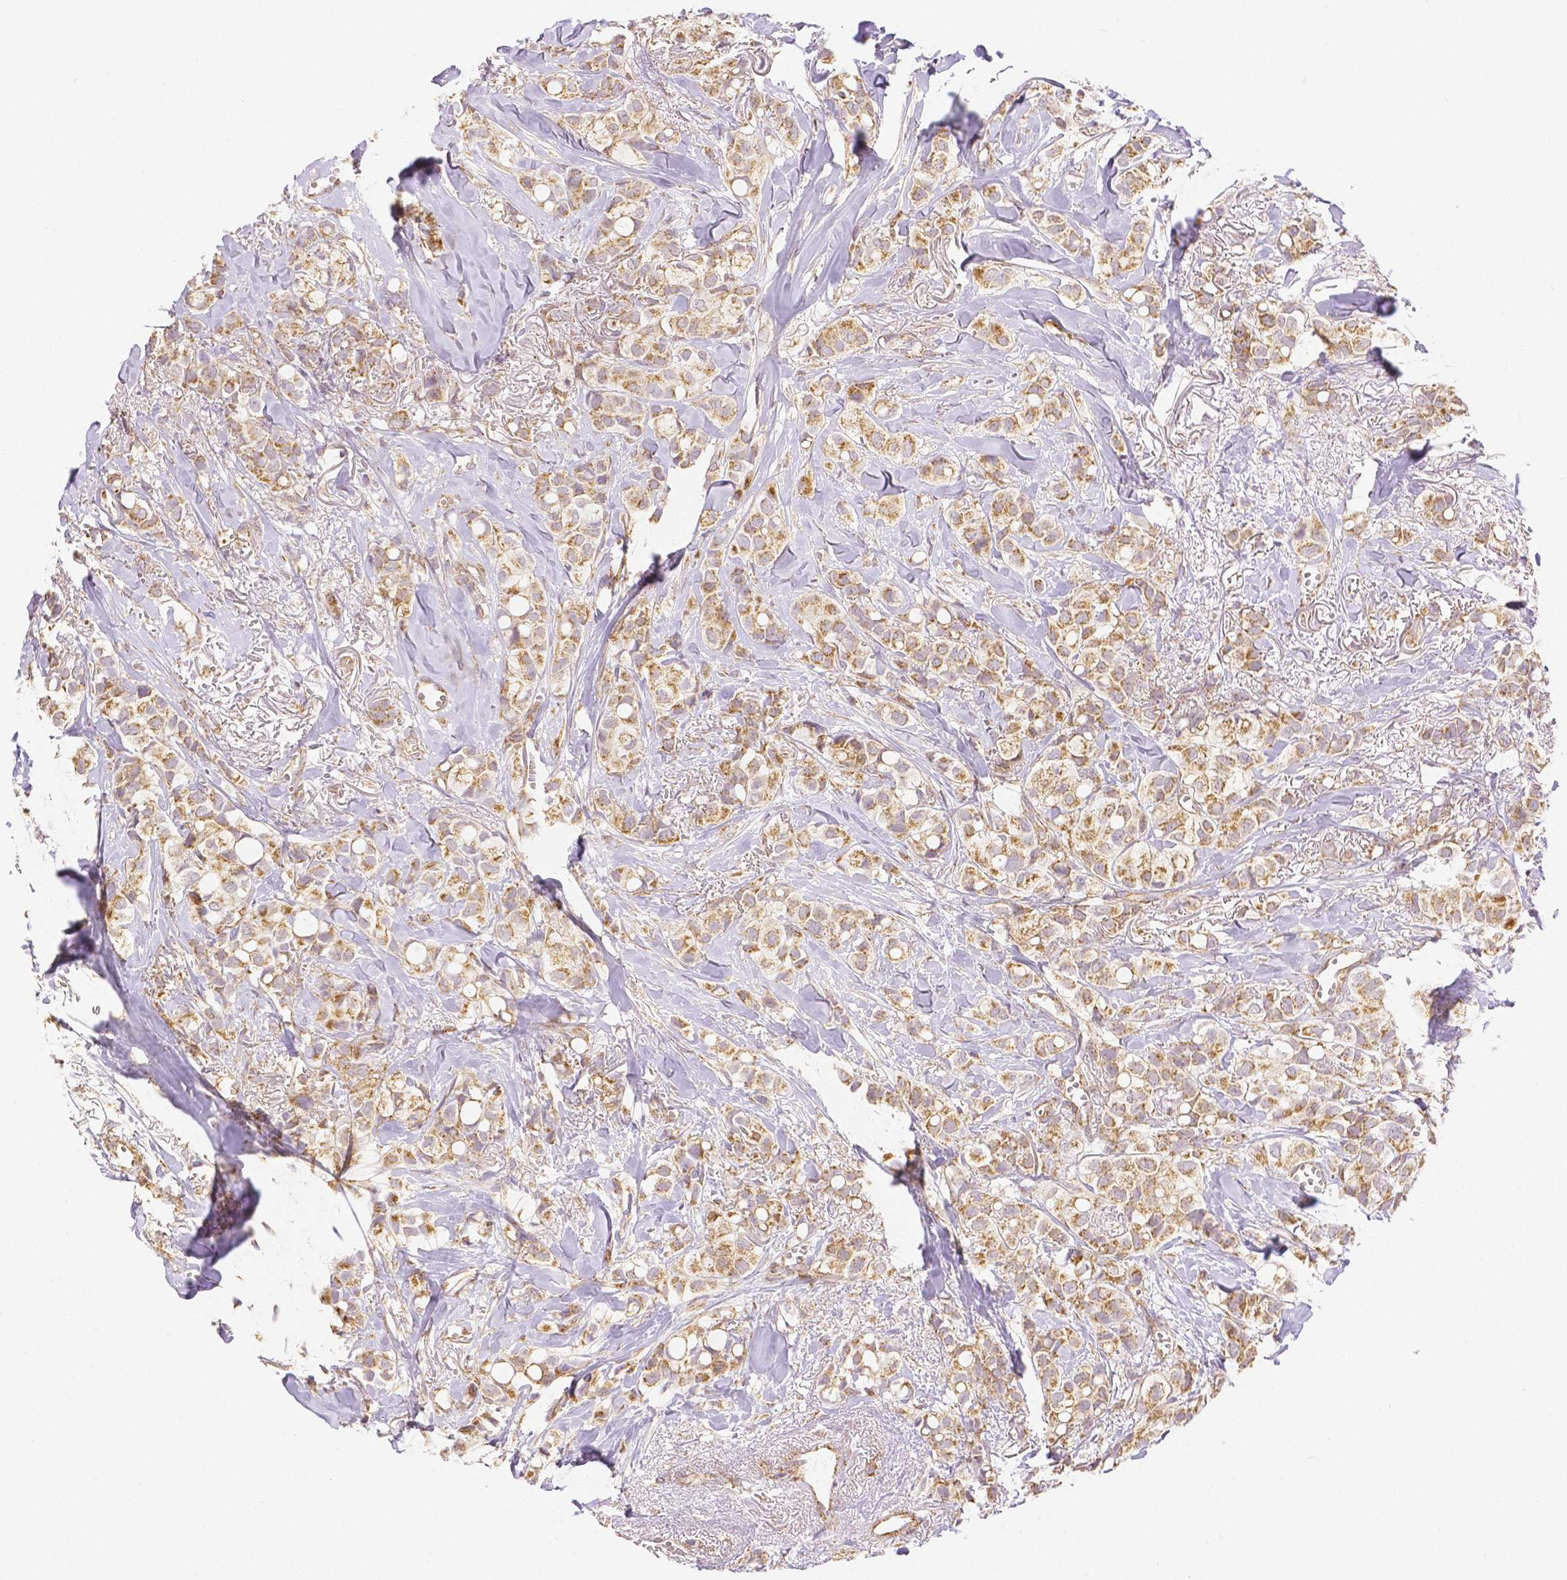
{"staining": {"intensity": "moderate", "quantity": ">75%", "location": "cytoplasmic/membranous"}, "tissue": "breast cancer", "cell_type": "Tumor cells", "image_type": "cancer", "snomed": [{"axis": "morphology", "description": "Duct carcinoma"}, {"axis": "topography", "description": "Breast"}], "caption": "Protein expression analysis of invasive ductal carcinoma (breast) exhibits moderate cytoplasmic/membranous staining in about >75% of tumor cells.", "gene": "RHOT1", "patient": {"sex": "female", "age": 85}}